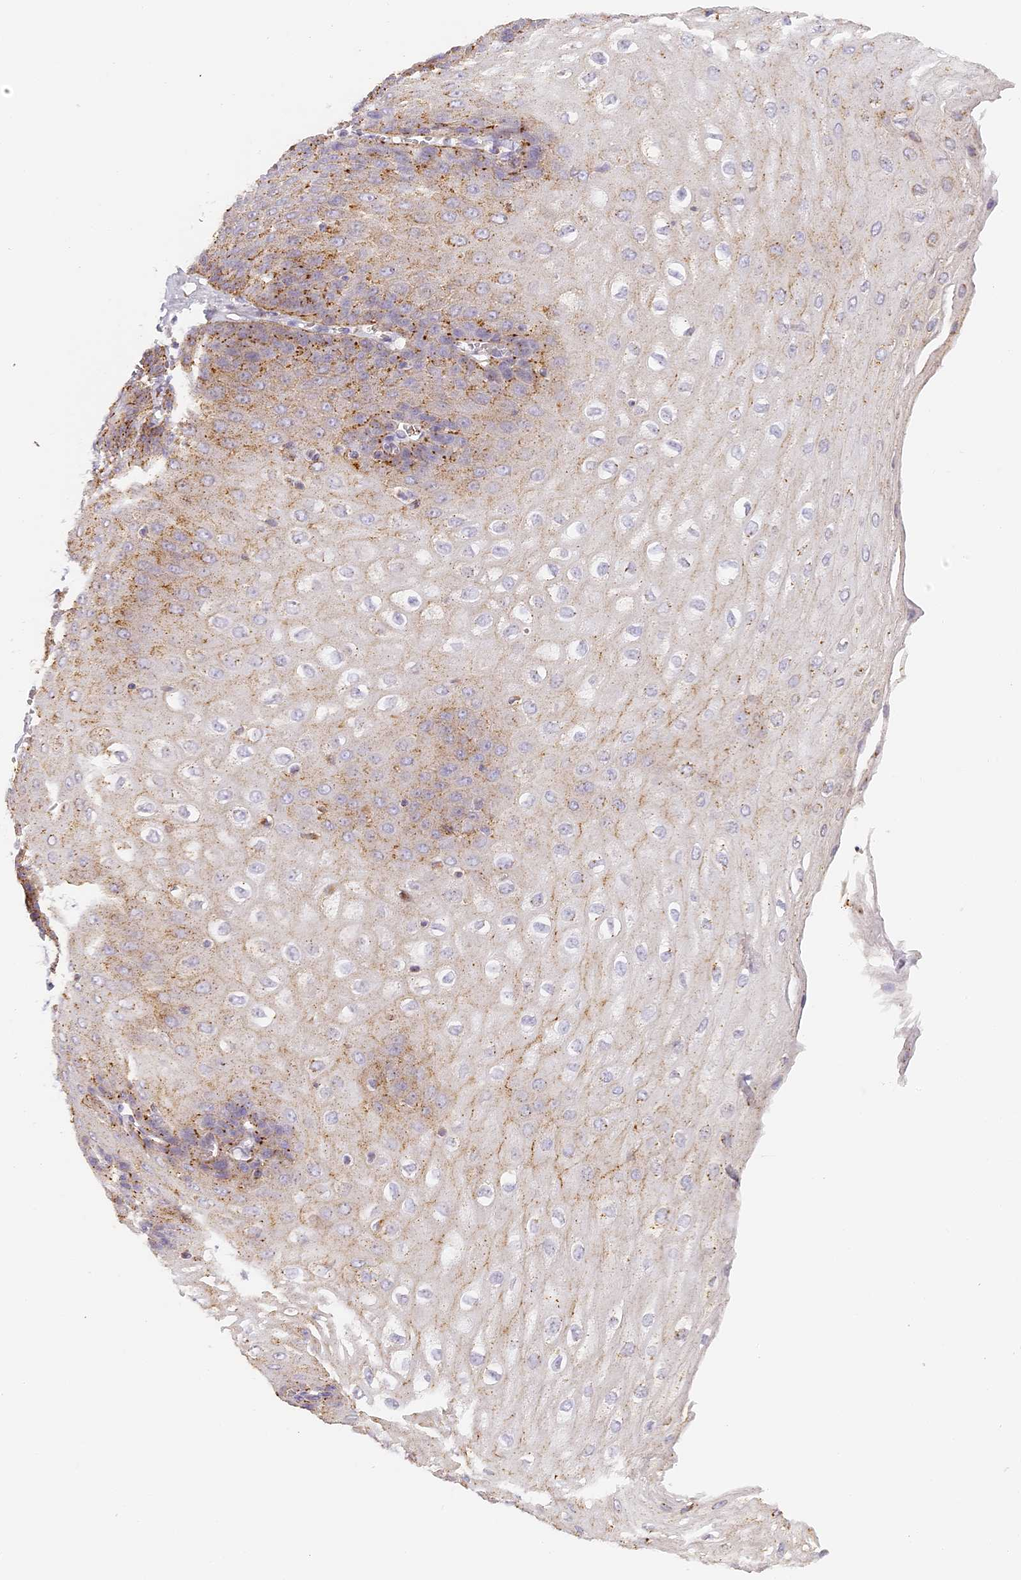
{"staining": {"intensity": "moderate", "quantity": "25%-75%", "location": "cytoplasmic/membranous"}, "tissue": "esophagus", "cell_type": "Squamous epithelial cells", "image_type": "normal", "snomed": [{"axis": "morphology", "description": "Normal tissue, NOS"}, {"axis": "topography", "description": "Esophagus"}], "caption": "Normal esophagus displays moderate cytoplasmic/membranous expression in about 25%-75% of squamous epithelial cells, visualized by immunohistochemistry.", "gene": "LAMP2", "patient": {"sex": "male", "age": 60}}